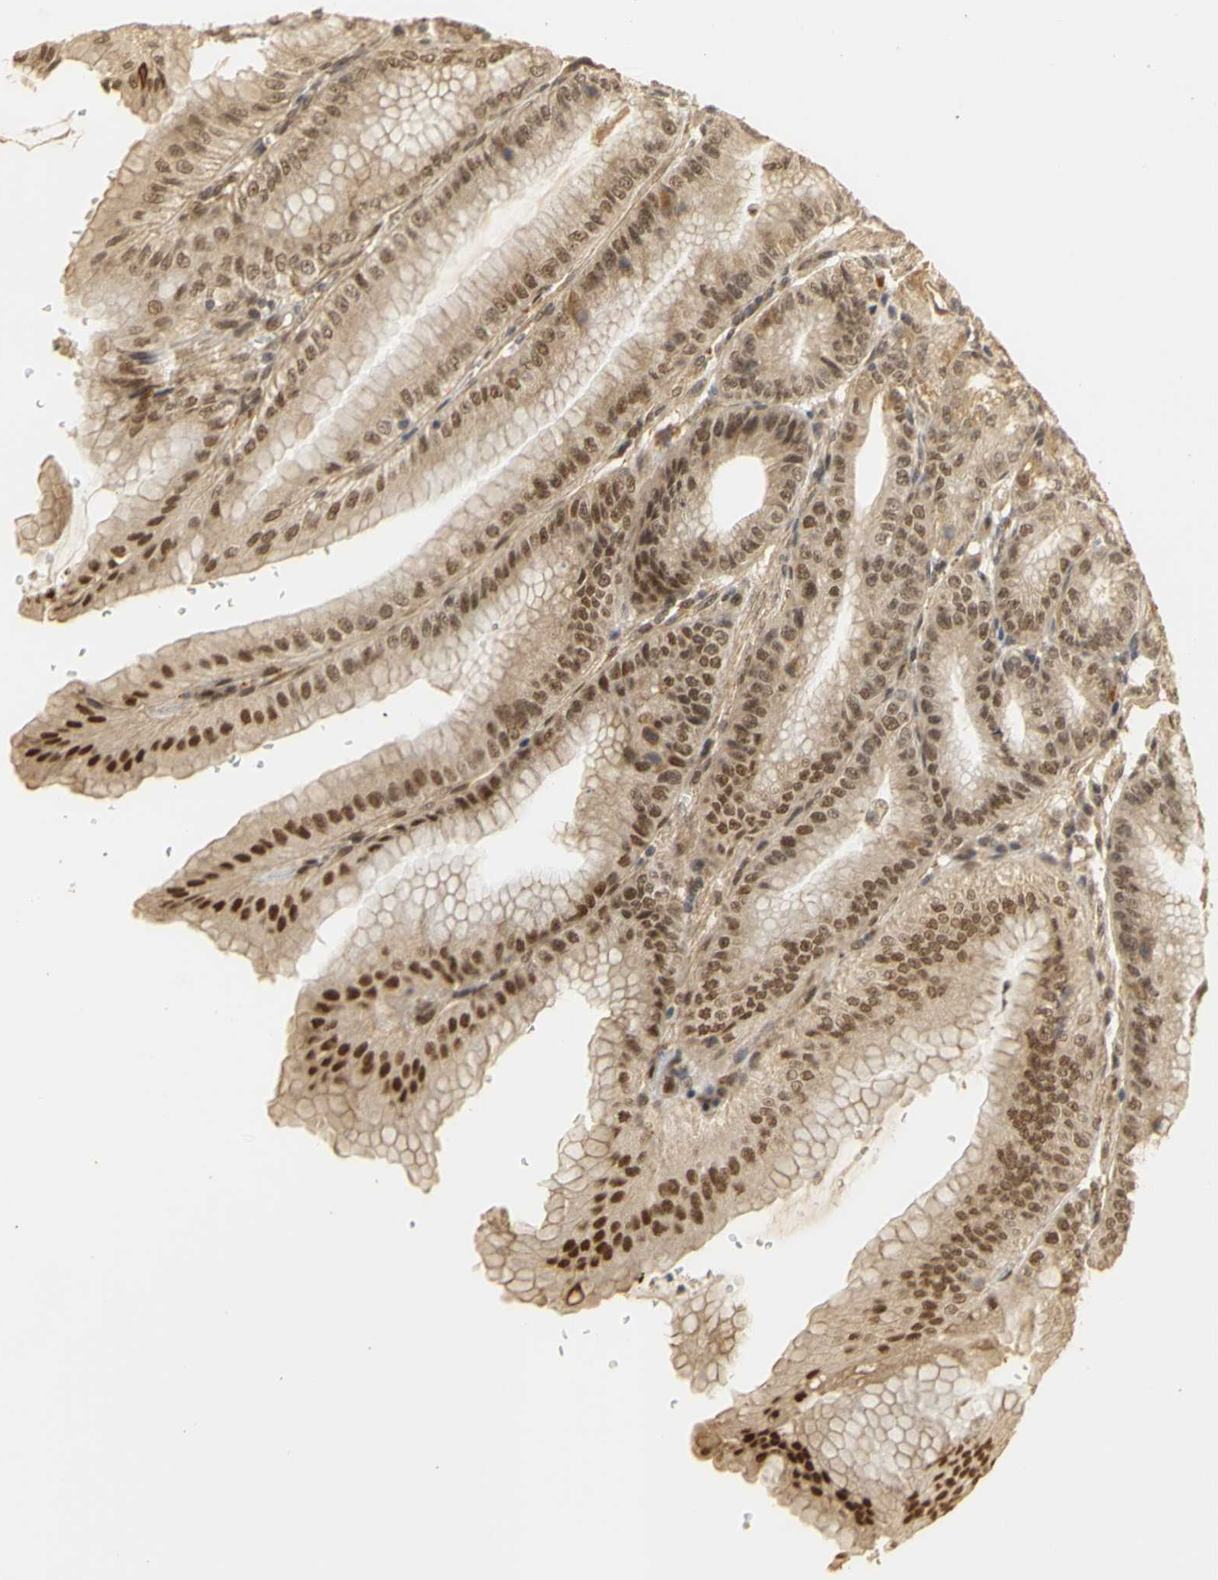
{"staining": {"intensity": "moderate", "quantity": ">75%", "location": "cytoplasmic/membranous,nuclear"}, "tissue": "stomach", "cell_type": "Glandular cells", "image_type": "normal", "snomed": [{"axis": "morphology", "description": "Normal tissue, NOS"}, {"axis": "topography", "description": "Stomach, lower"}], "caption": "An image showing moderate cytoplasmic/membranous,nuclear positivity in approximately >75% of glandular cells in benign stomach, as visualized by brown immunohistochemical staining.", "gene": "GTF2E2", "patient": {"sex": "male", "age": 71}}